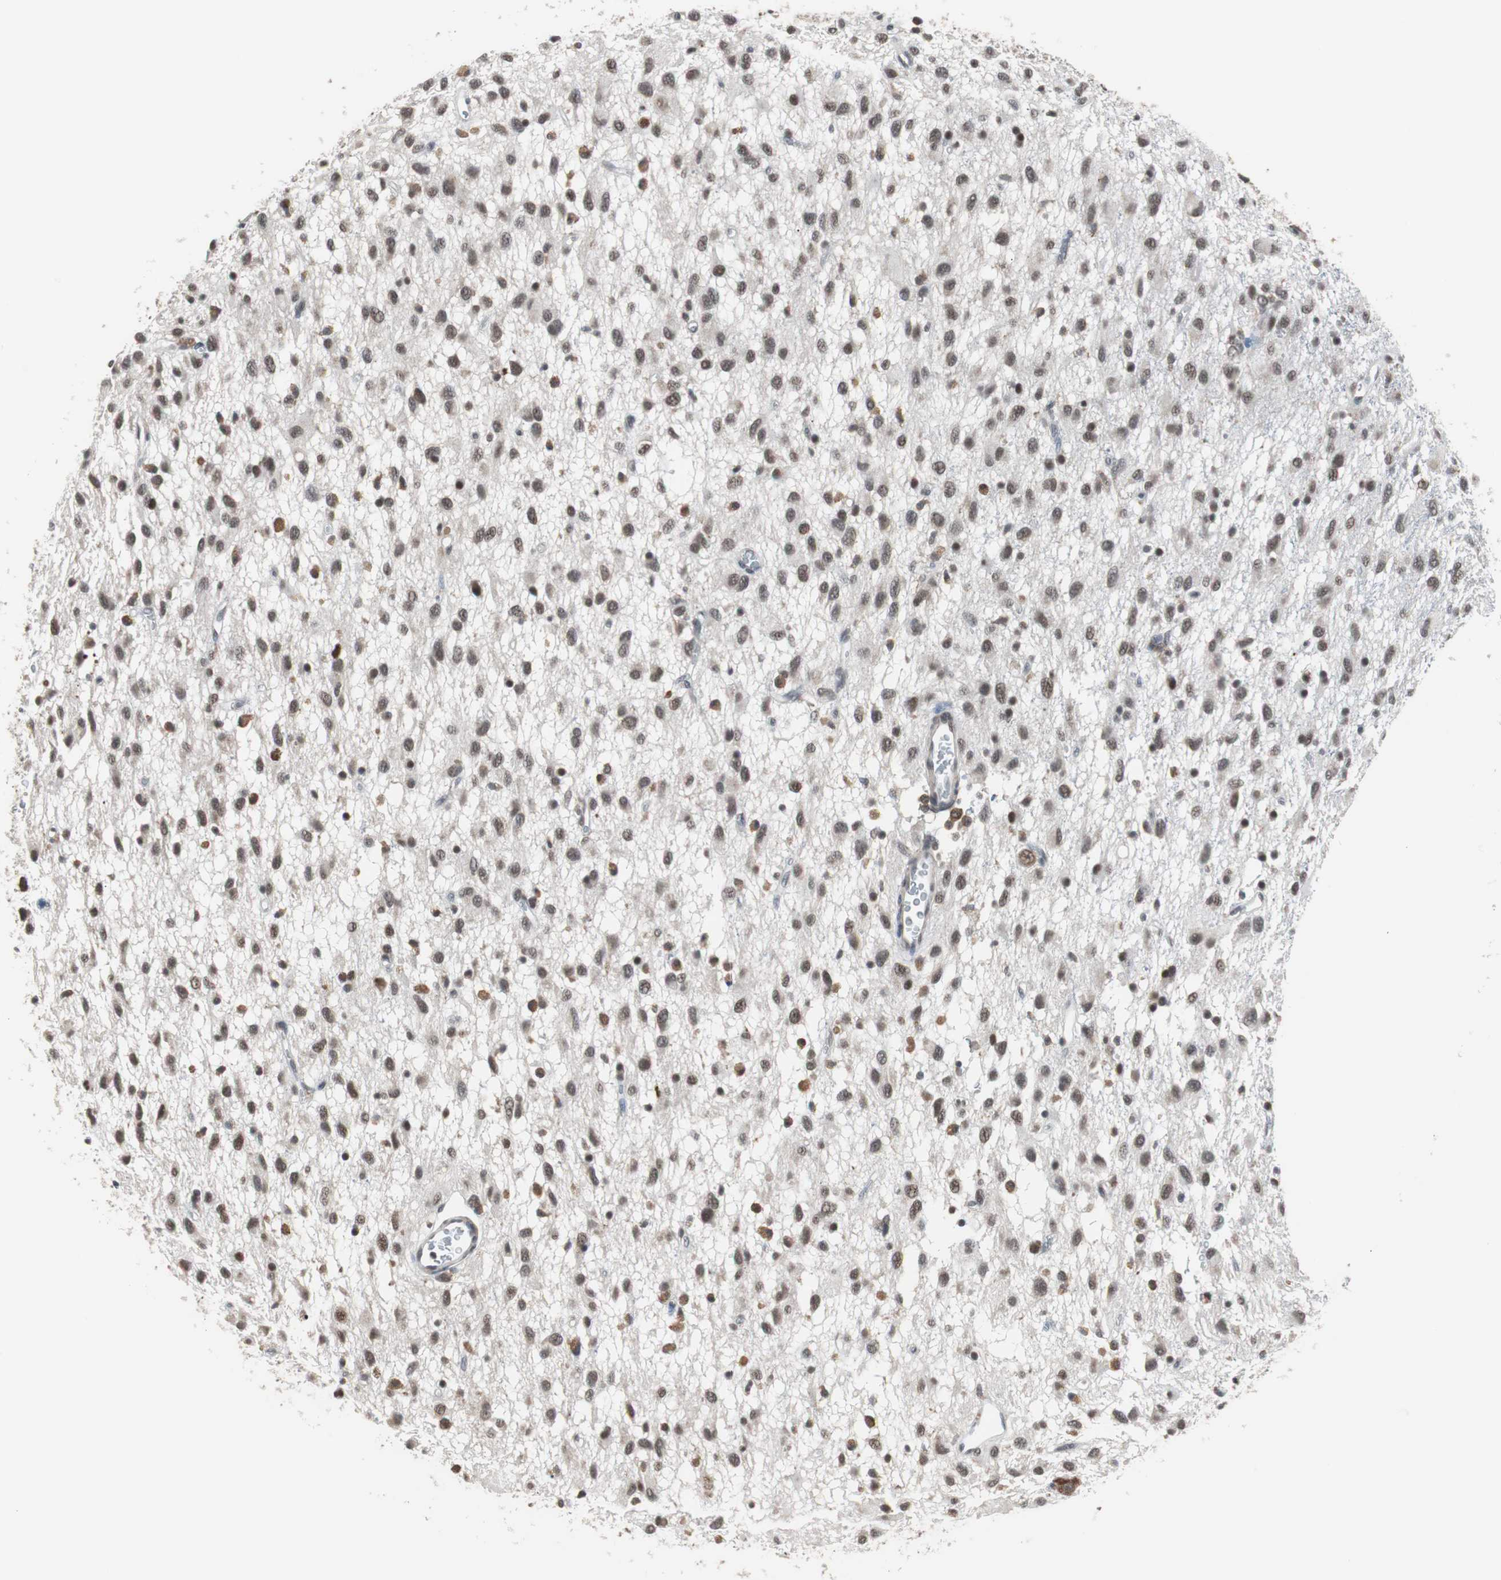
{"staining": {"intensity": "moderate", "quantity": ">75%", "location": "nuclear"}, "tissue": "glioma", "cell_type": "Tumor cells", "image_type": "cancer", "snomed": [{"axis": "morphology", "description": "Glioma, malignant, Low grade"}, {"axis": "topography", "description": "Brain"}], "caption": "The photomicrograph reveals a brown stain indicating the presence of a protein in the nuclear of tumor cells in glioma. Nuclei are stained in blue.", "gene": "TAF7", "patient": {"sex": "male", "age": 77}}